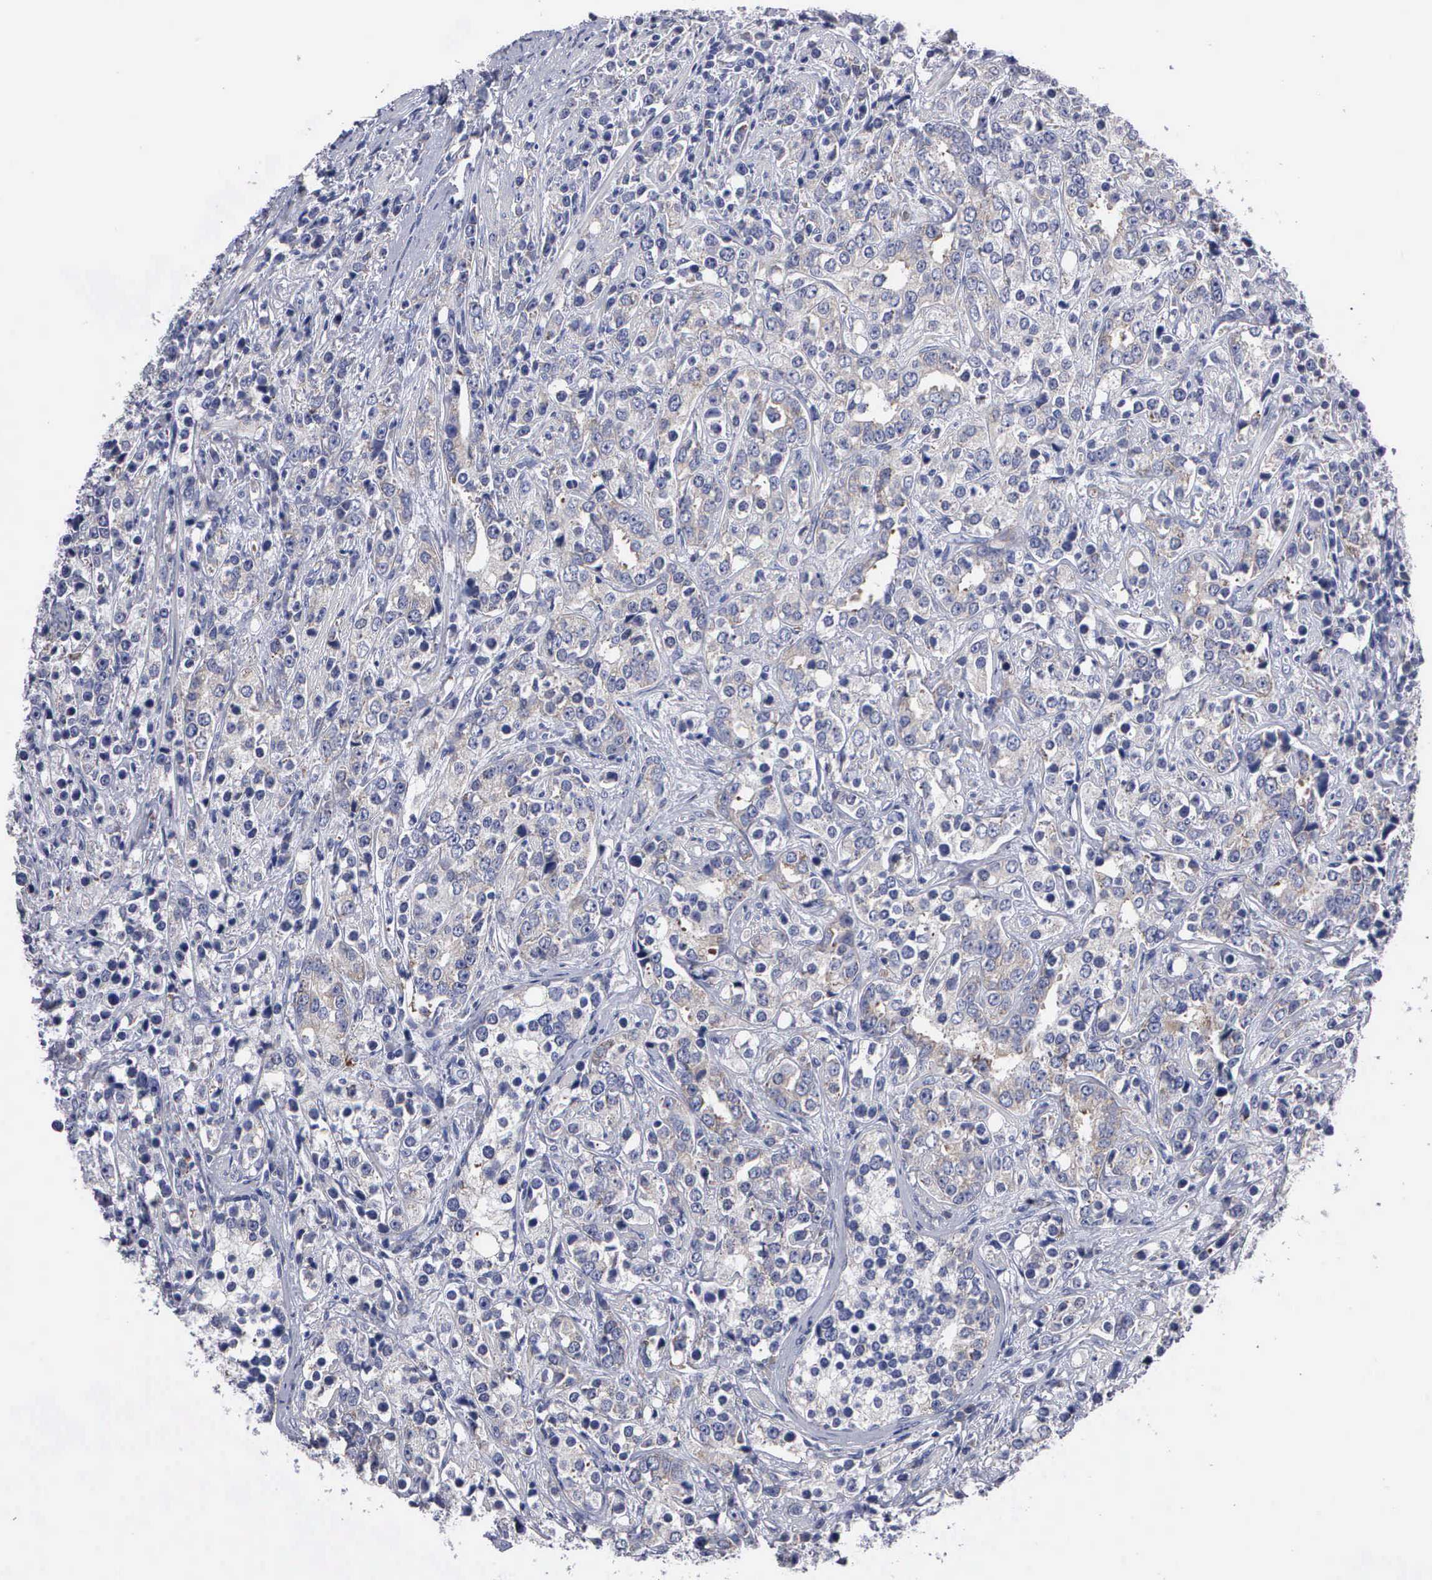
{"staining": {"intensity": "negative", "quantity": "none", "location": "none"}, "tissue": "prostate cancer", "cell_type": "Tumor cells", "image_type": "cancer", "snomed": [{"axis": "morphology", "description": "Adenocarcinoma, High grade"}, {"axis": "topography", "description": "Prostate"}], "caption": "Adenocarcinoma (high-grade) (prostate) was stained to show a protein in brown. There is no significant staining in tumor cells. (DAB (3,3'-diaminobenzidine) IHC, high magnification).", "gene": "TXLNG", "patient": {"sex": "male", "age": 71}}